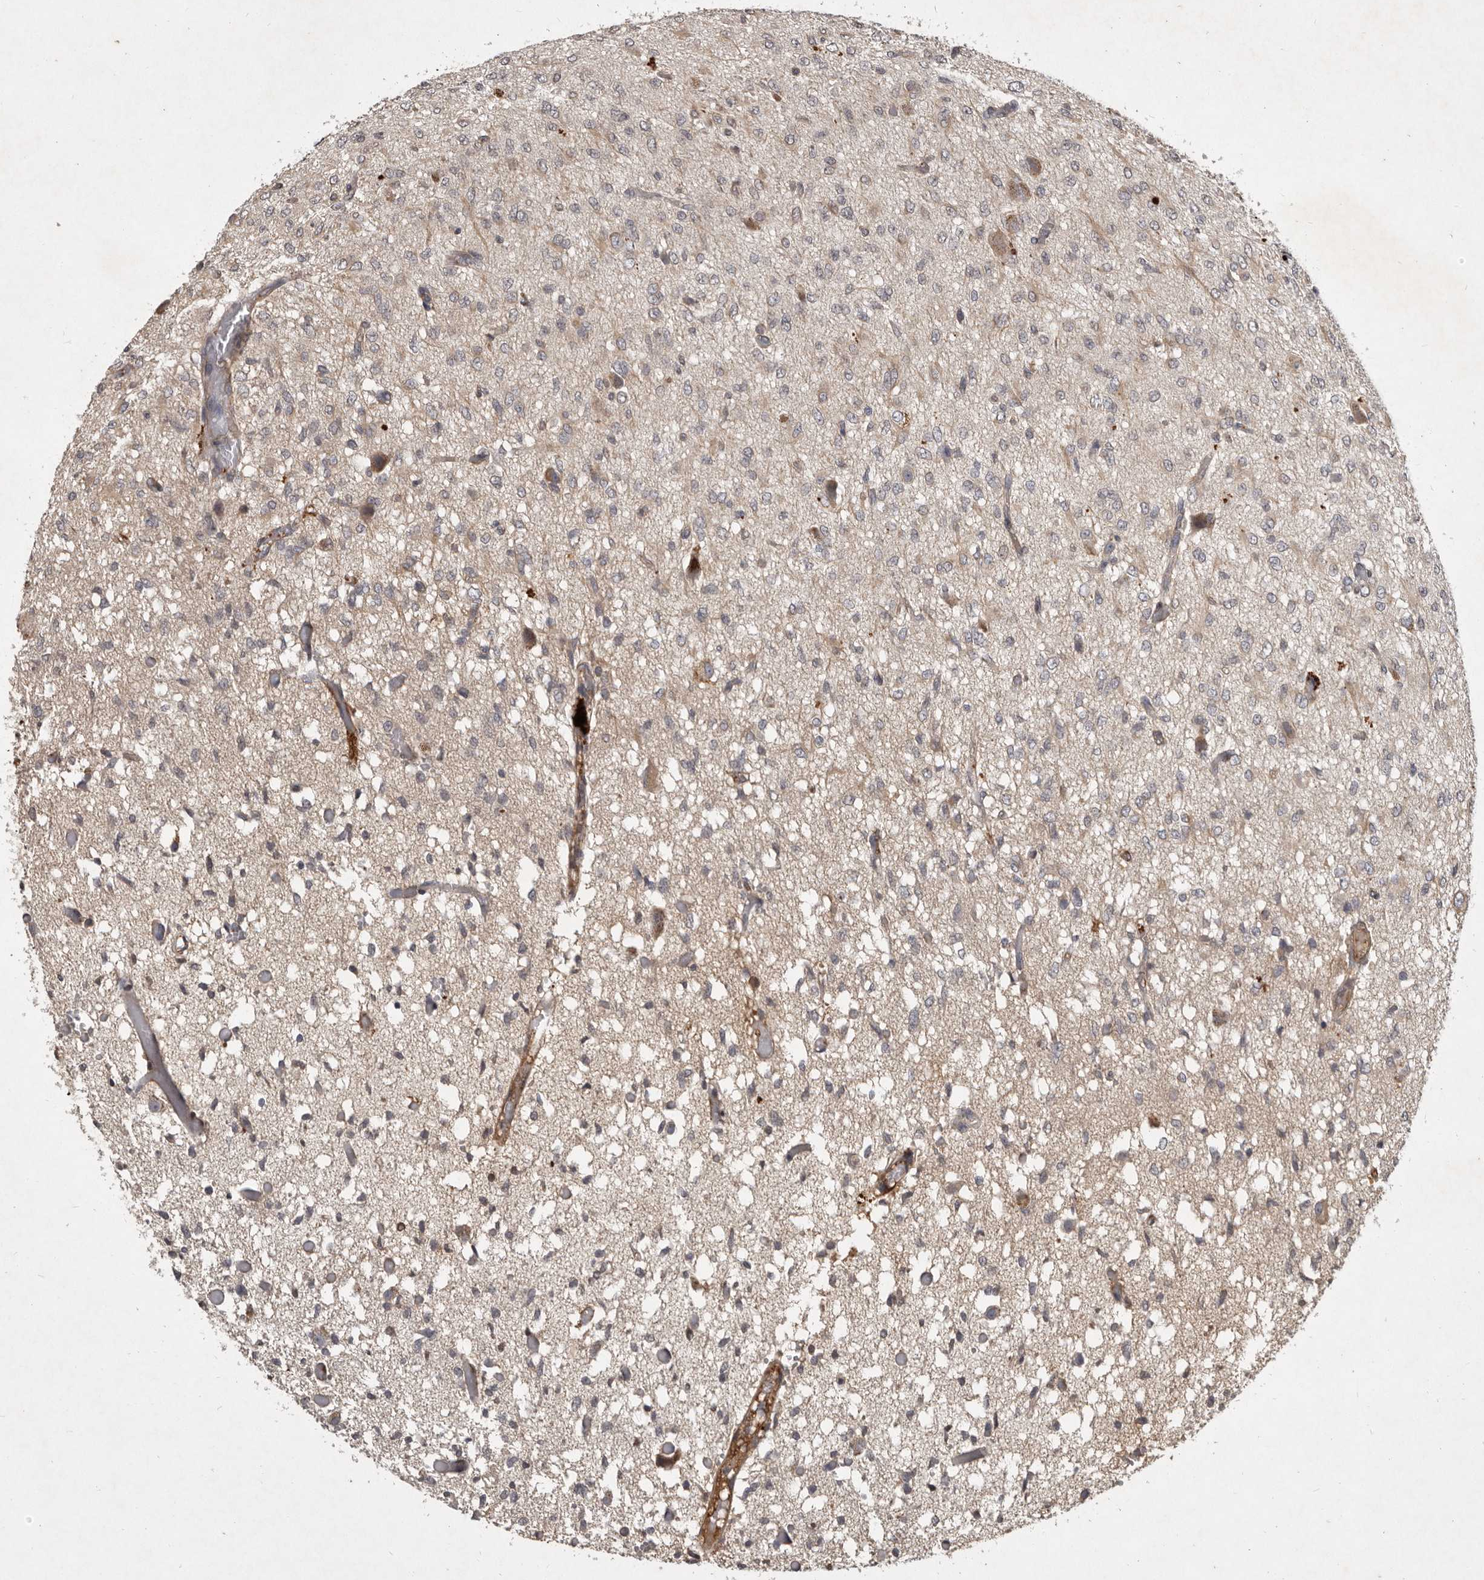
{"staining": {"intensity": "weak", "quantity": "<25%", "location": "cytoplasmic/membranous"}, "tissue": "glioma", "cell_type": "Tumor cells", "image_type": "cancer", "snomed": [{"axis": "morphology", "description": "Glioma, malignant, High grade"}, {"axis": "topography", "description": "Brain"}], "caption": "Immunohistochemistry of glioma demonstrates no expression in tumor cells. (Stains: DAB IHC with hematoxylin counter stain, Microscopy: brightfield microscopy at high magnification).", "gene": "DNAJC28", "patient": {"sex": "female", "age": 59}}